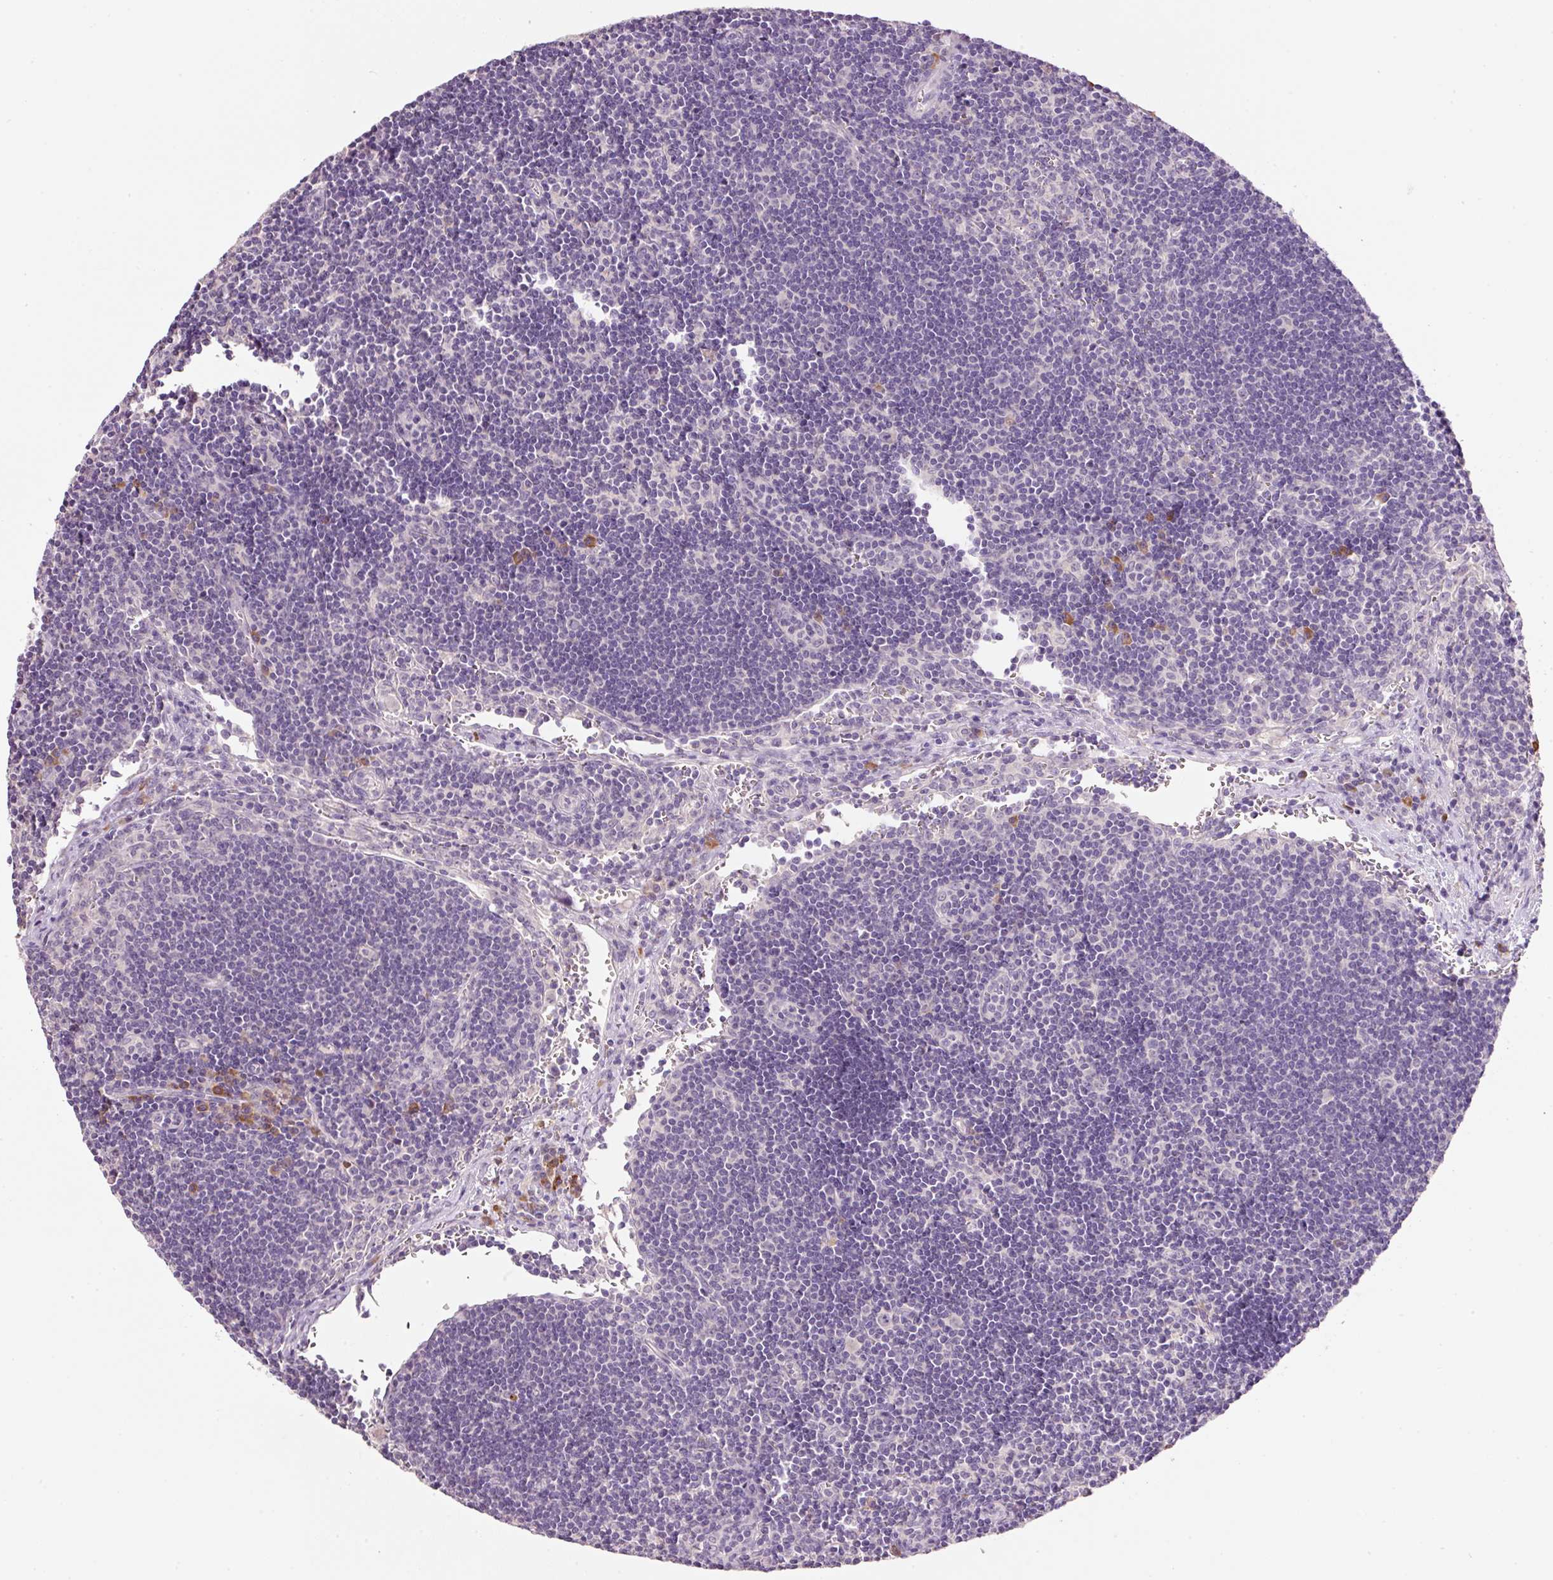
{"staining": {"intensity": "negative", "quantity": "none", "location": "none"}, "tissue": "lymph node", "cell_type": "Germinal center cells", "image_type": "normal", "snomed": [{"axis": "morphology", "description": "Normal tissue, NOS"}, {"axis": "topography", "description": "Lymph node"}], "caption": "High magnification brightfield microscopy of unremarkable lymph node stained with DAB (brown) and counterstained with hematoxylin (blue): germinal center cells show no significant positivity. The staining is performed using DAB (3,3'-diaminobenzidine) brown chromogen with nuclei counter-stained in using hematoxylin.", "gene": "TENT5C", "patient": {"sex": "female", "age": 29}}